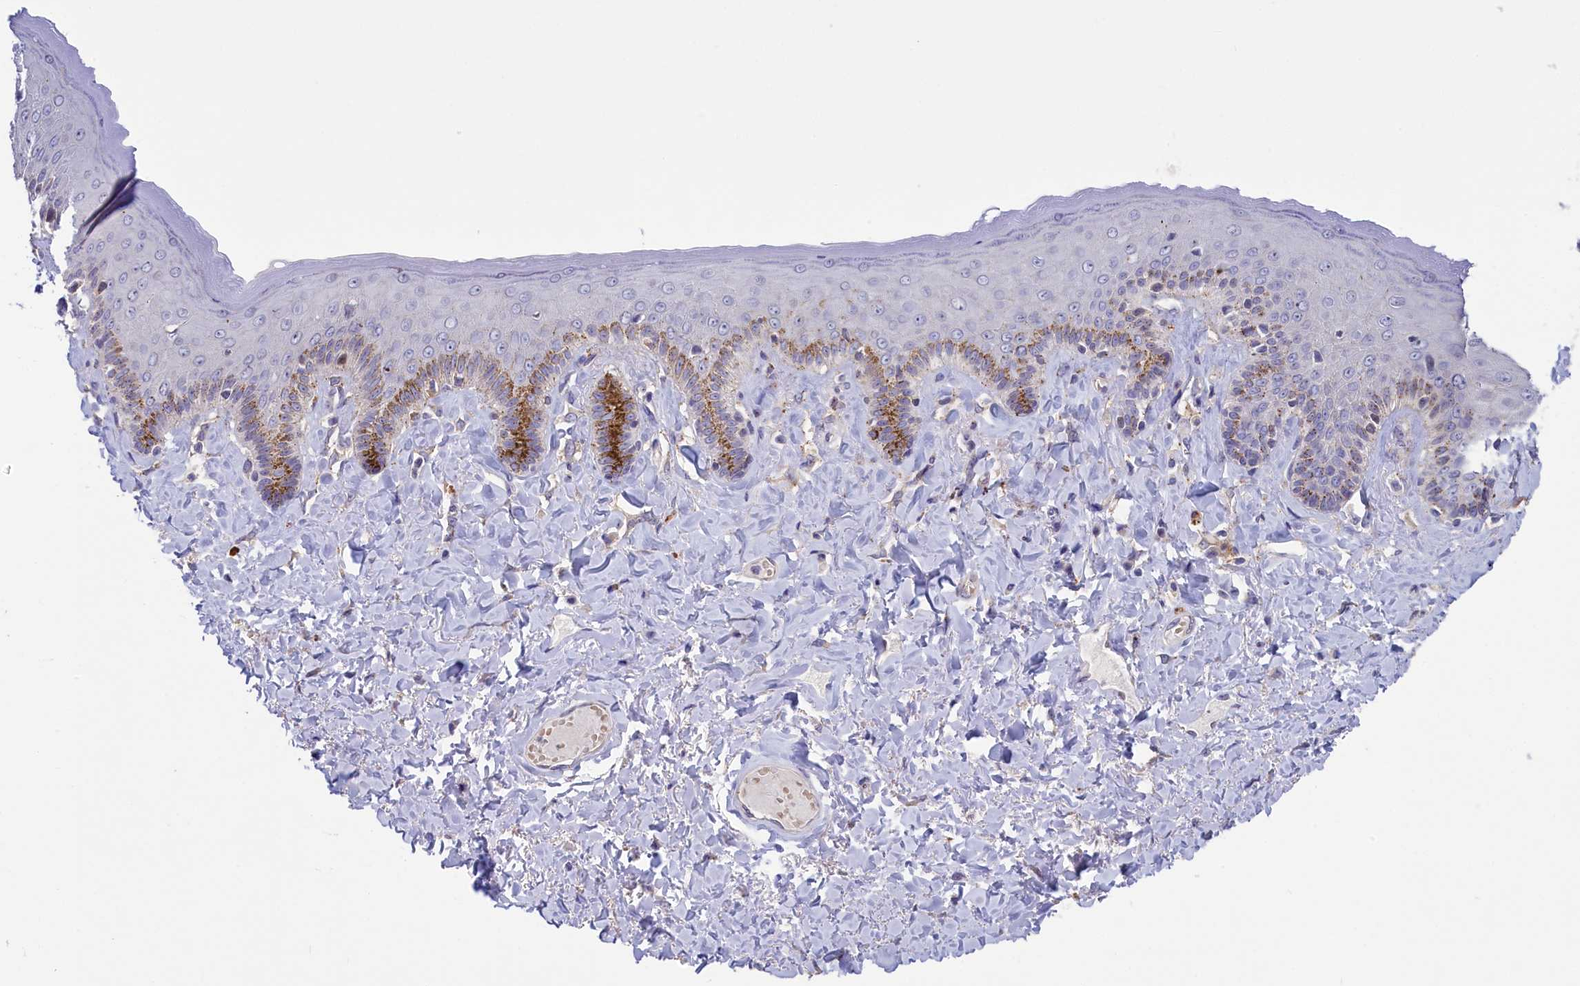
{"staining": {"intensity": "moderate", "quantity": "<25%", "location": "cytoplasmic/membranous"}, "tissue": "skin", "cell_type": "Epidermal cells", "image_type": "normal", "snomed": [{"axis": "morphology", "description": "Normal tissue, NOS"}, {"axis": "topography", "description": "Anal"}], "caption": "Protein expression analysis of benign skin demonstrates moderate cytoplasmic/membranous expression in about <25% of epidermal cells. (DAB IHC, brown staining for protein, blue staining for nuclei).", "gene": "HYKK", "patient": {"sex": "male", "age": 69}}